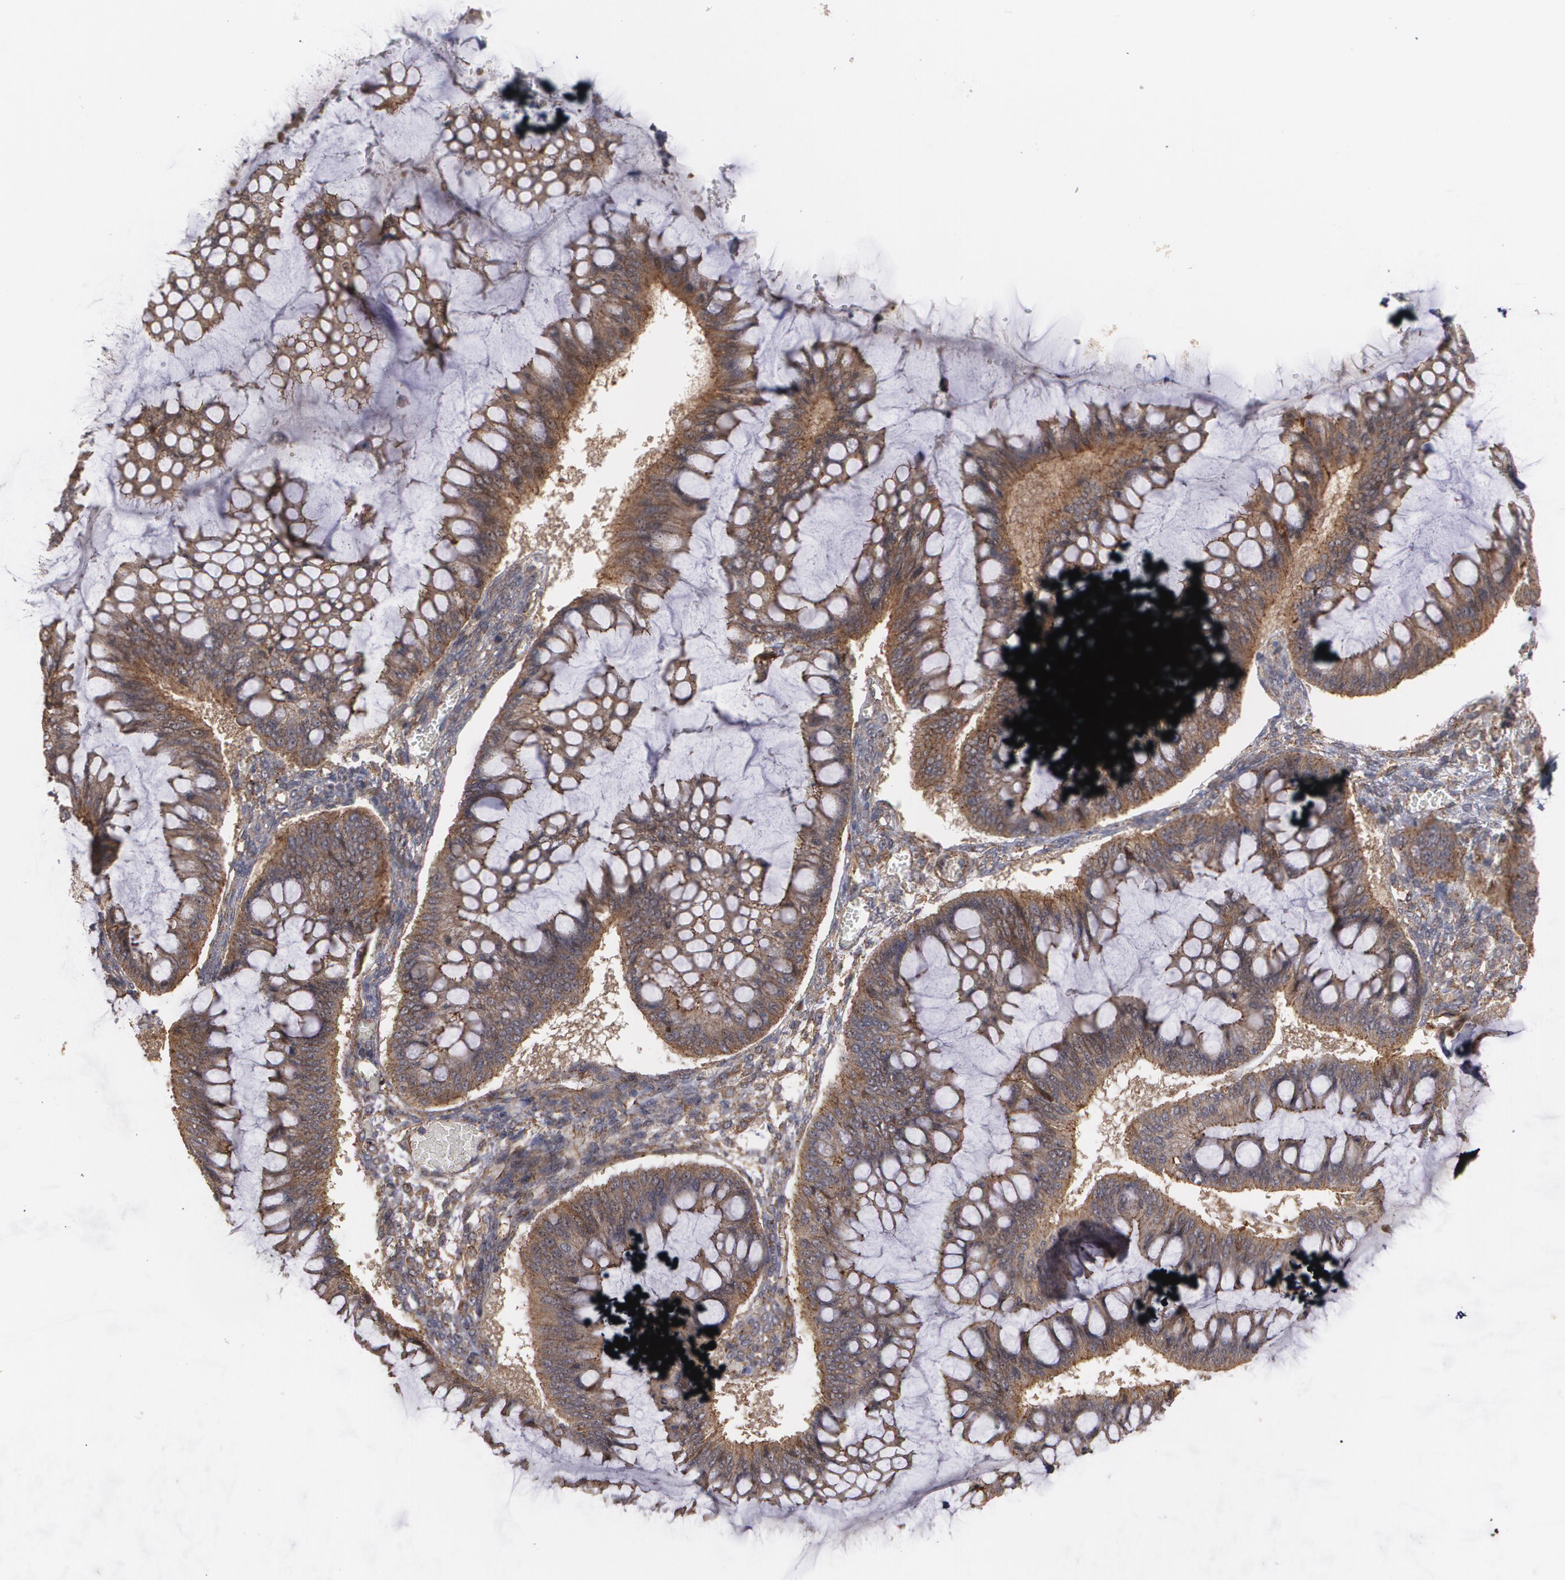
{"staining": {"intensity": "moderate", "quantity": ">75%", "location": "cytoplasmic/membranous"}, "tissue": "ovarian cancer", "cell_type": "Tumor cells", "image_type": "cancer", "snomed": [{"axis": "morphology", "description": "Cystadenocarcinoma, mucinous, NOS"}, {"axis": "topography", "description": "Ovary"}], "caption": "Mucinous cystadenocarcinoma (ovarian) tissue demonstrates moderate cytoplasmic/membranous staining in about >75% of tumor cells", "gene": "TJP1", "patient": {"sex": "female", "age": 73}}